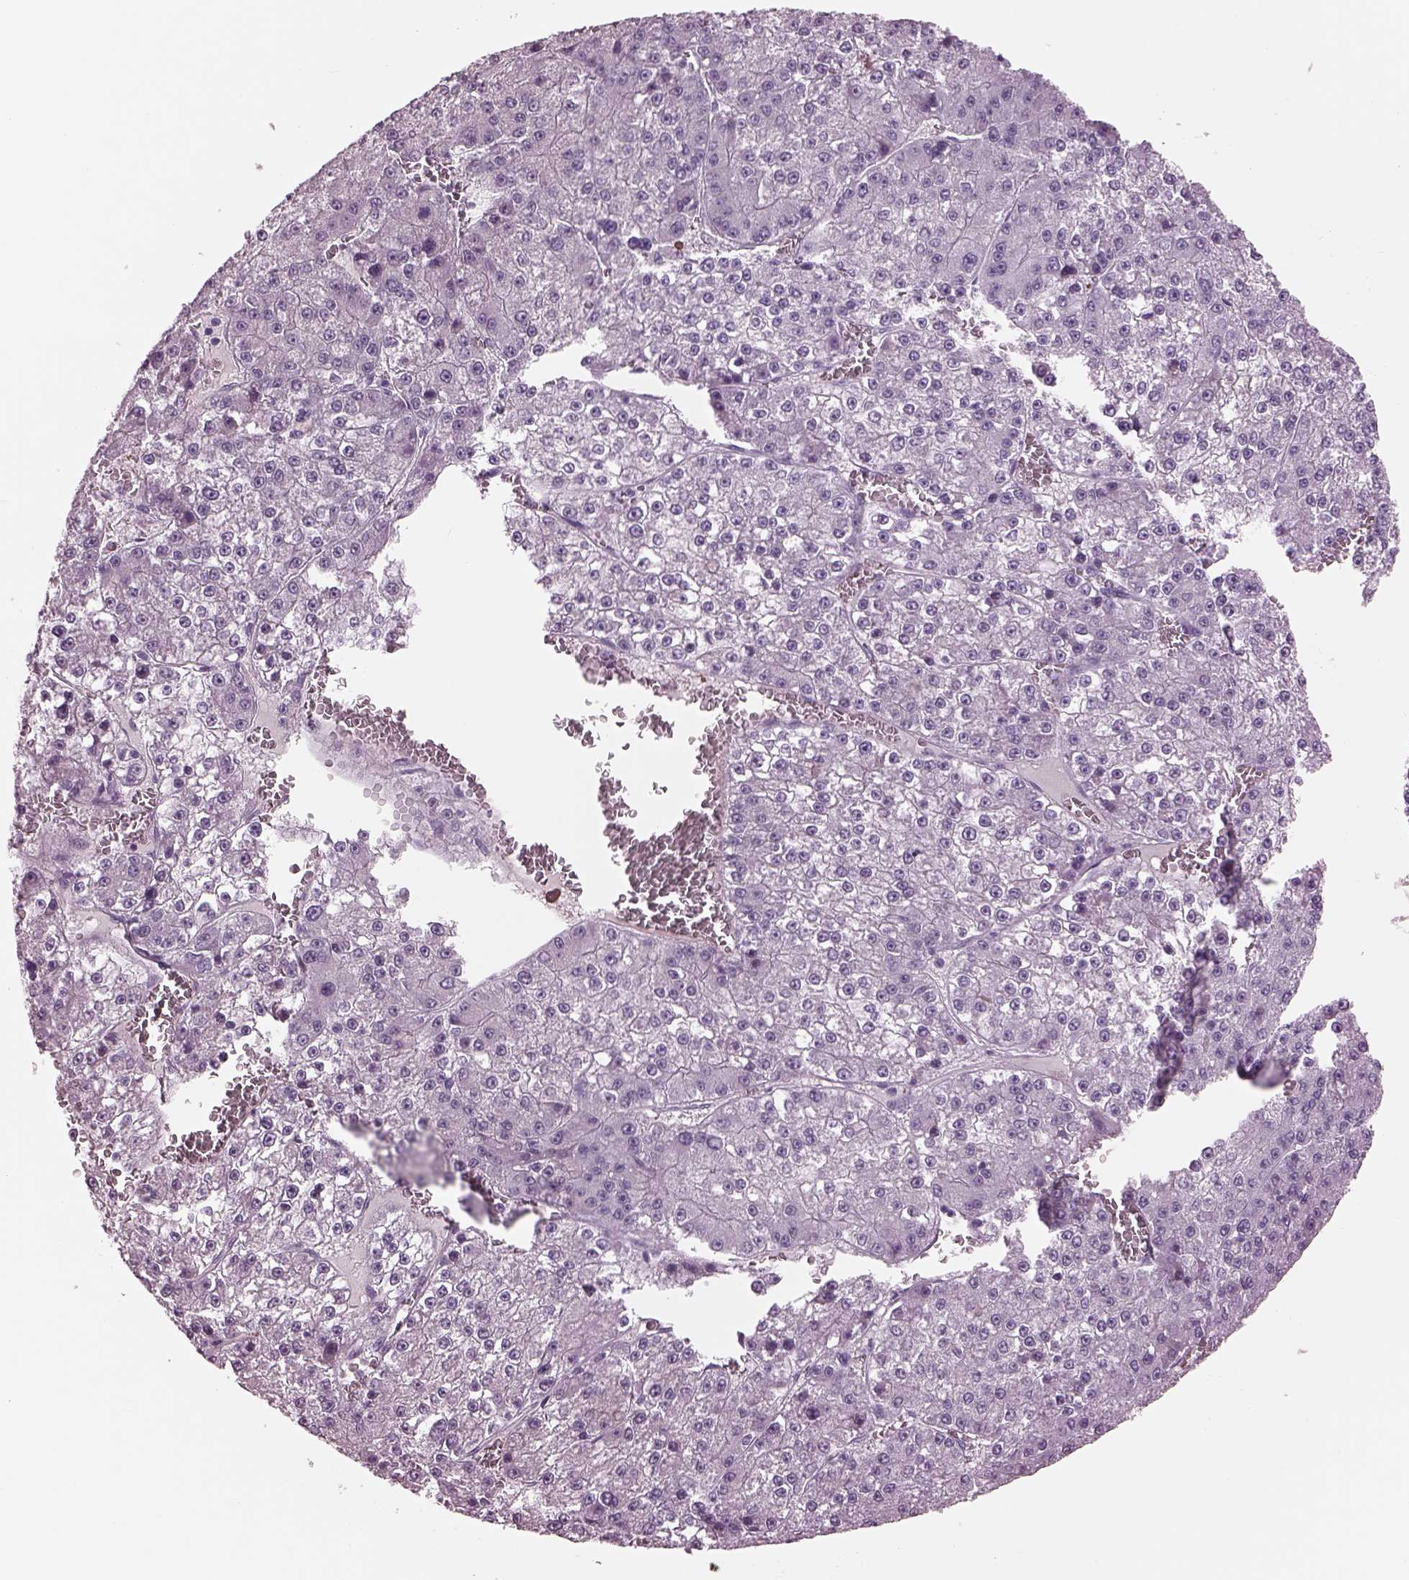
{"staining": {"intensity": "negative", "quantity": "none", "location": "none"}, "tissue": "liver cancer", "cell_type": "Tumor cells", "image_type": "cancer", "snomed": [{"axis": "morphology", "description": "Carcinoma, Hepatocellular, NOS"}, {"axis": "topography", "description": "Liver"}], "caption": "Immunohistochemistry (IHC) of human liver cancer shows no expression in tumor cells.", "gene": "CYLC1", "patient": {"sex": "female", "age": 73}}